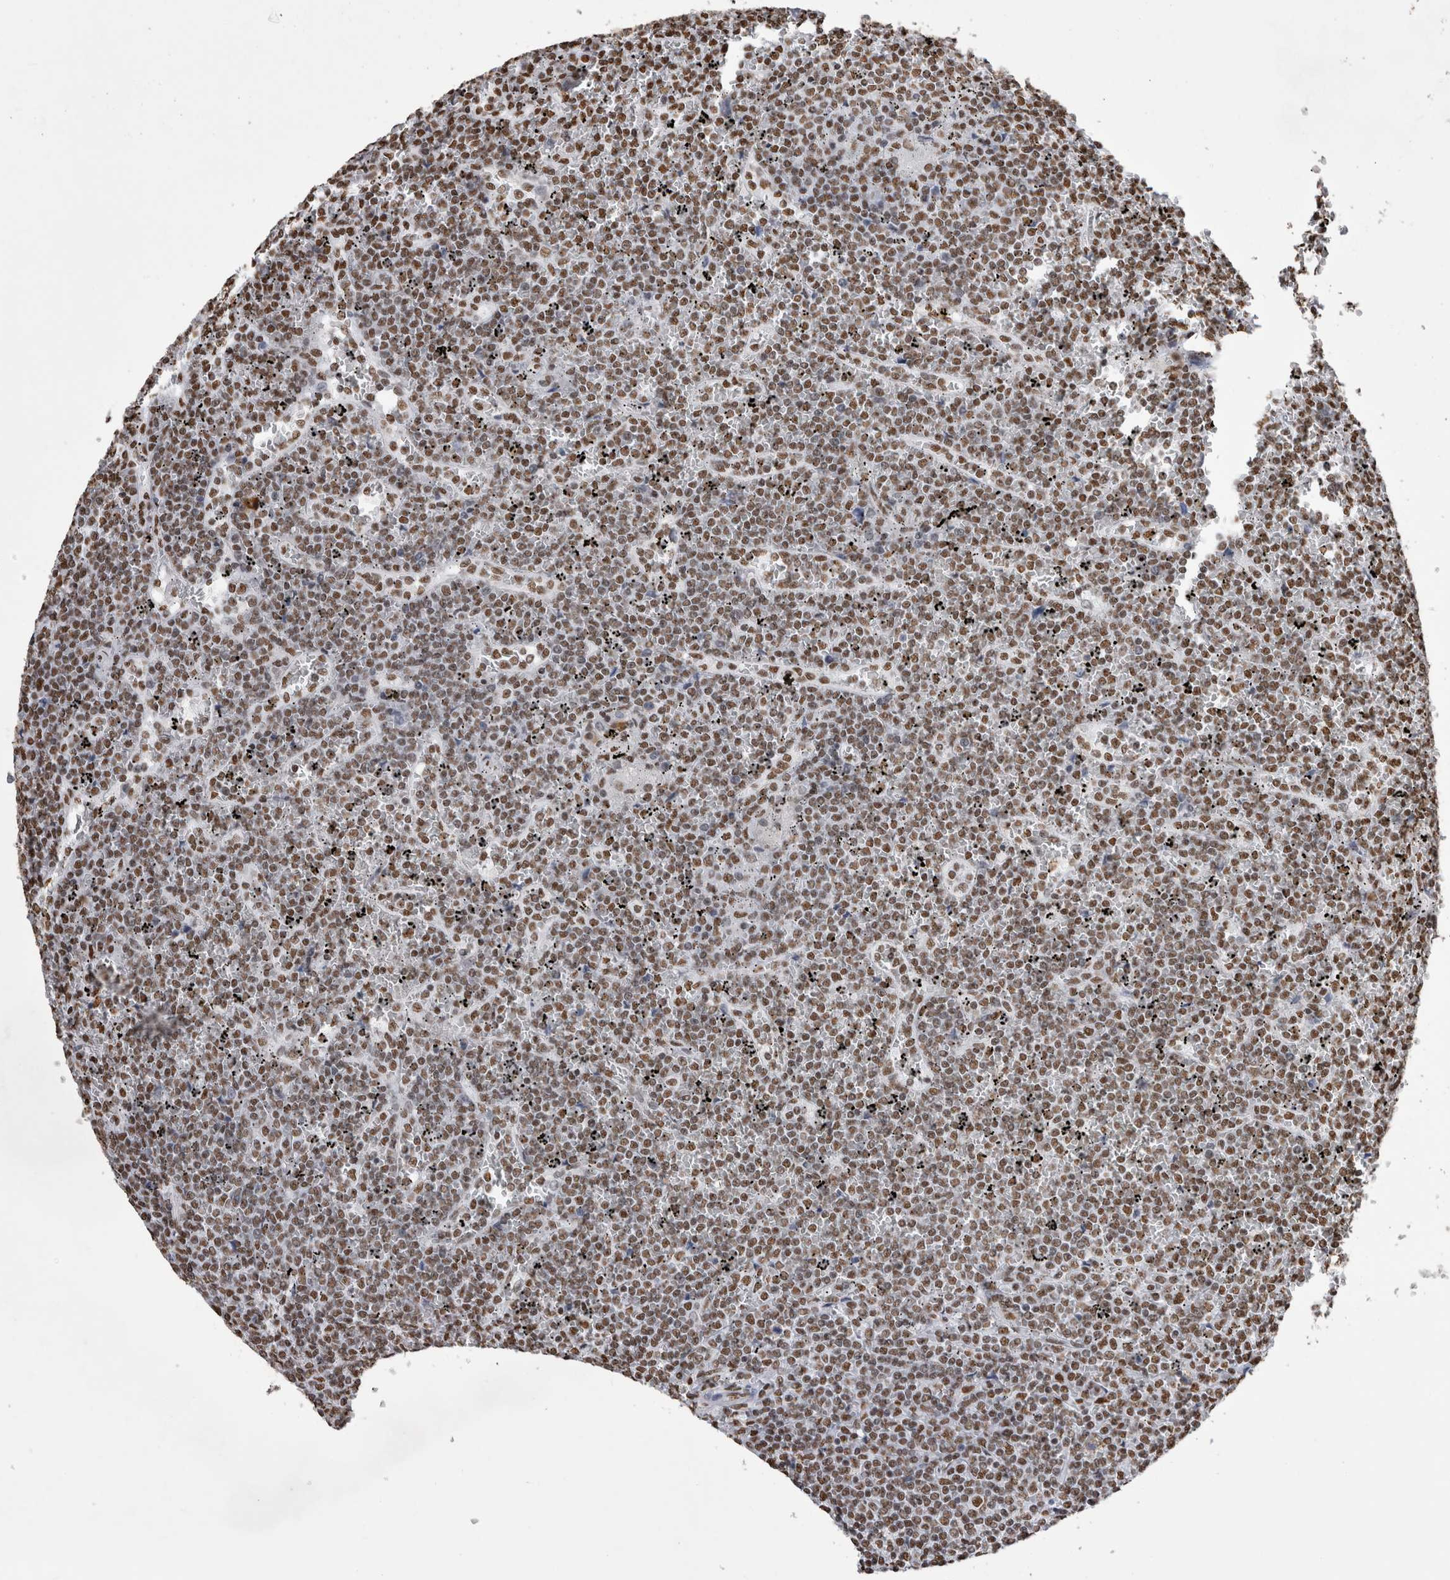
{"staining": {"intensity": "moderate", "quantity": ">75%", "location": "nuclear"}, "tissue": "lymphoma", "cell_type": "Tumor cells", "image_type": "cancer", "snomed": [{"axis": "morphology", "description": "Malignant lymphoma, non-Hodgkin's type, Low grade"}, {"axis": "topography", "description": "Spleen"}], "caption": "Immunohistochemical staining of human low-grade malignant lymphoma, non-Hodgkin's type demonstrates medium levels of moderate nuclear protein staining in approximately >75% of tumor cells. The staining was performed using DAB, with brown indicating positive protein expression. Nuclei are stained blue with hematoxylin.", "gene": "ALPK3", "patient": {"sex": "female", "age": 19}}